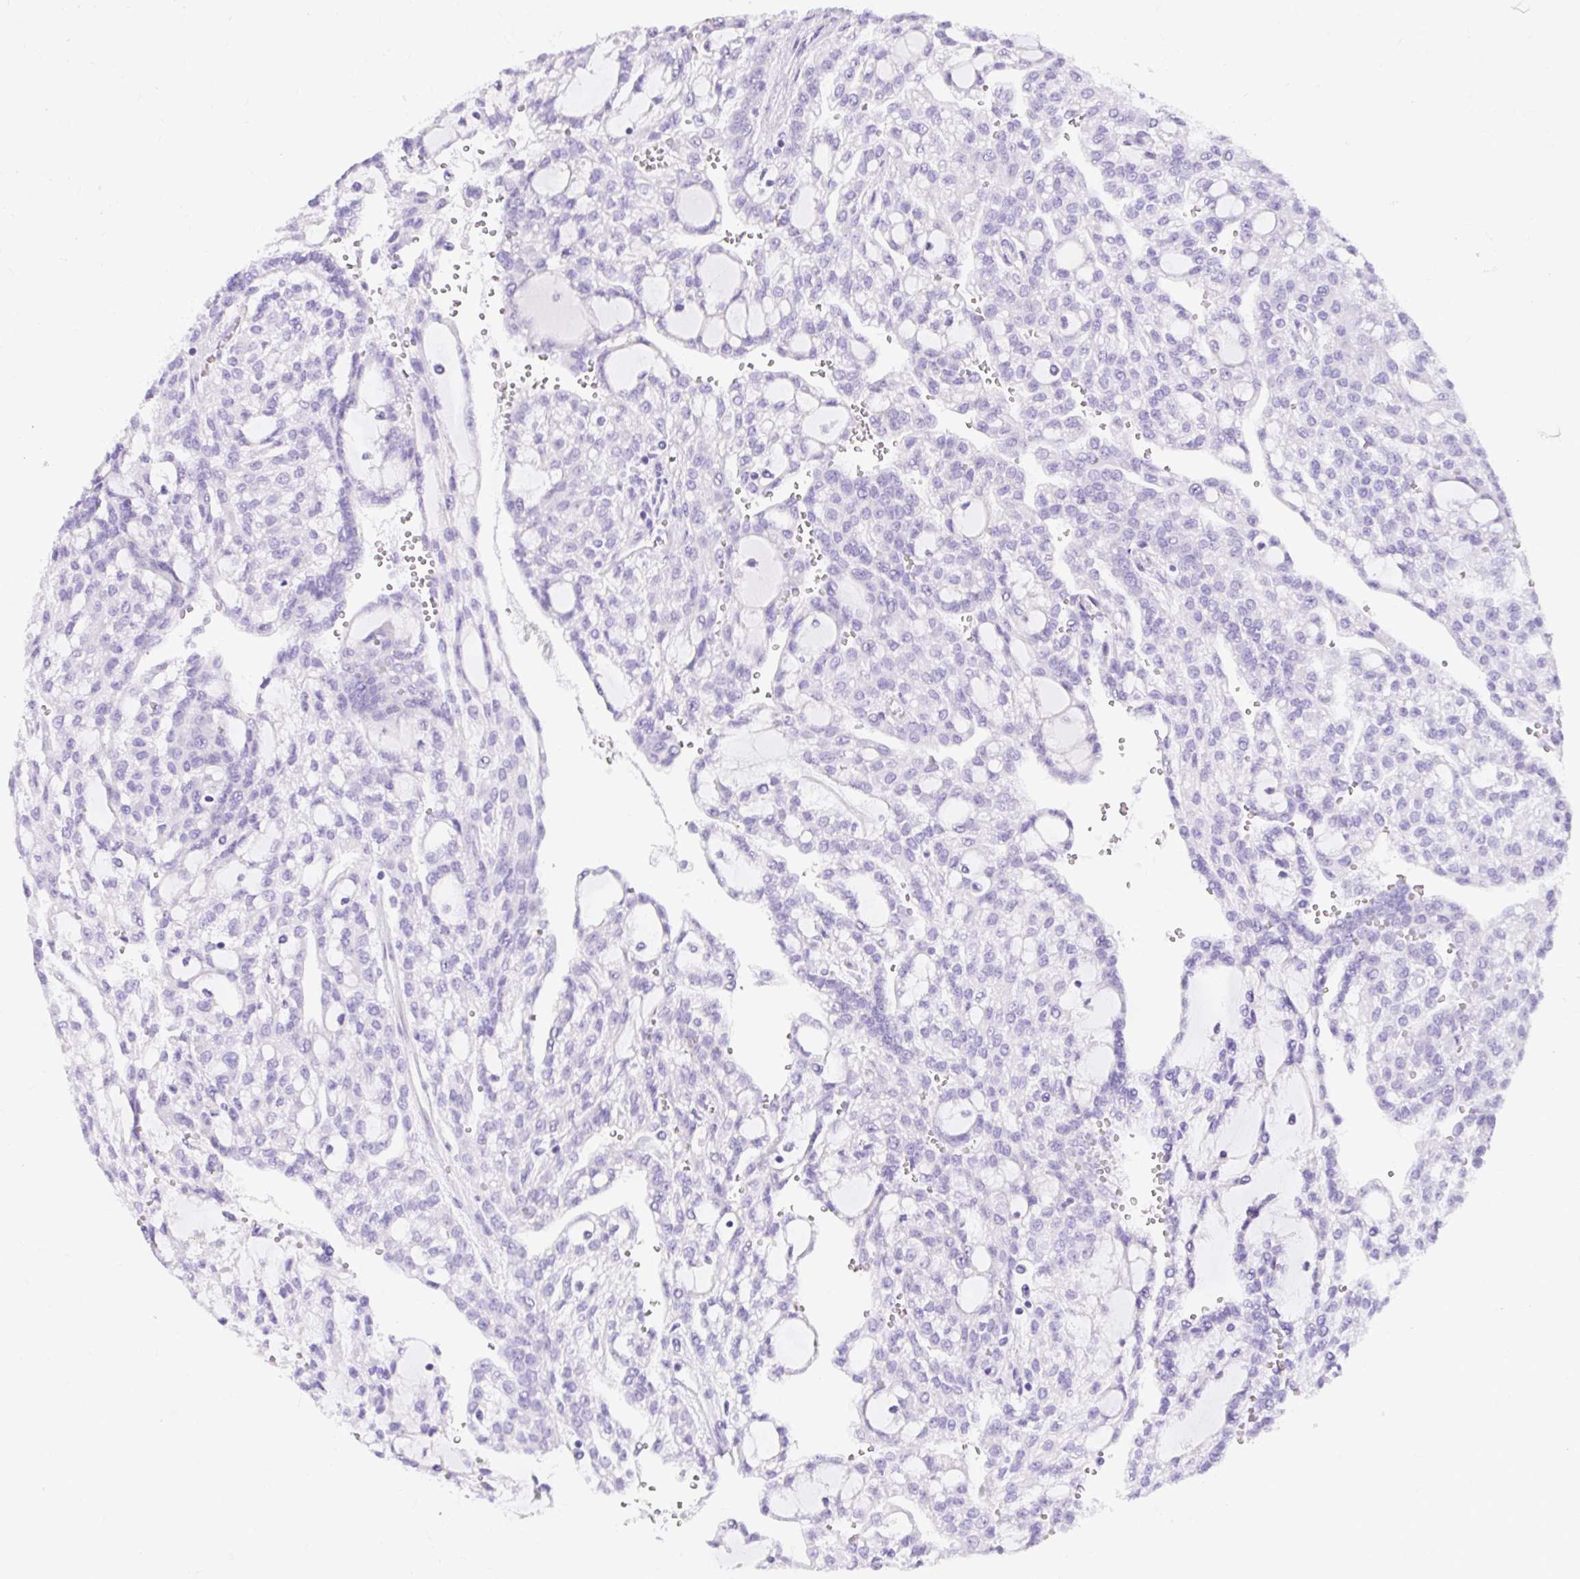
{"staining": {"intensity": "negative", "quantity": "none", "location": "none"}, "tissue": "renal cancer", "cell_type": "Tumor cells", "image_type": "cancer", "snomed": [{"axis": "morphology", "description": "Adenocarcinoma, NOS"}, {"axis": "topography", "description": "Kidney"}], "caption": "IHC histopathology image of neoplastic tissue: renal adenocarcinoma stained with DAB (3,3'-diaminobenzidine) shows no significant protein expression in tumor cells.", "gene": "GOLGA8A", "patient": {"sex": "male", "age": 63}}